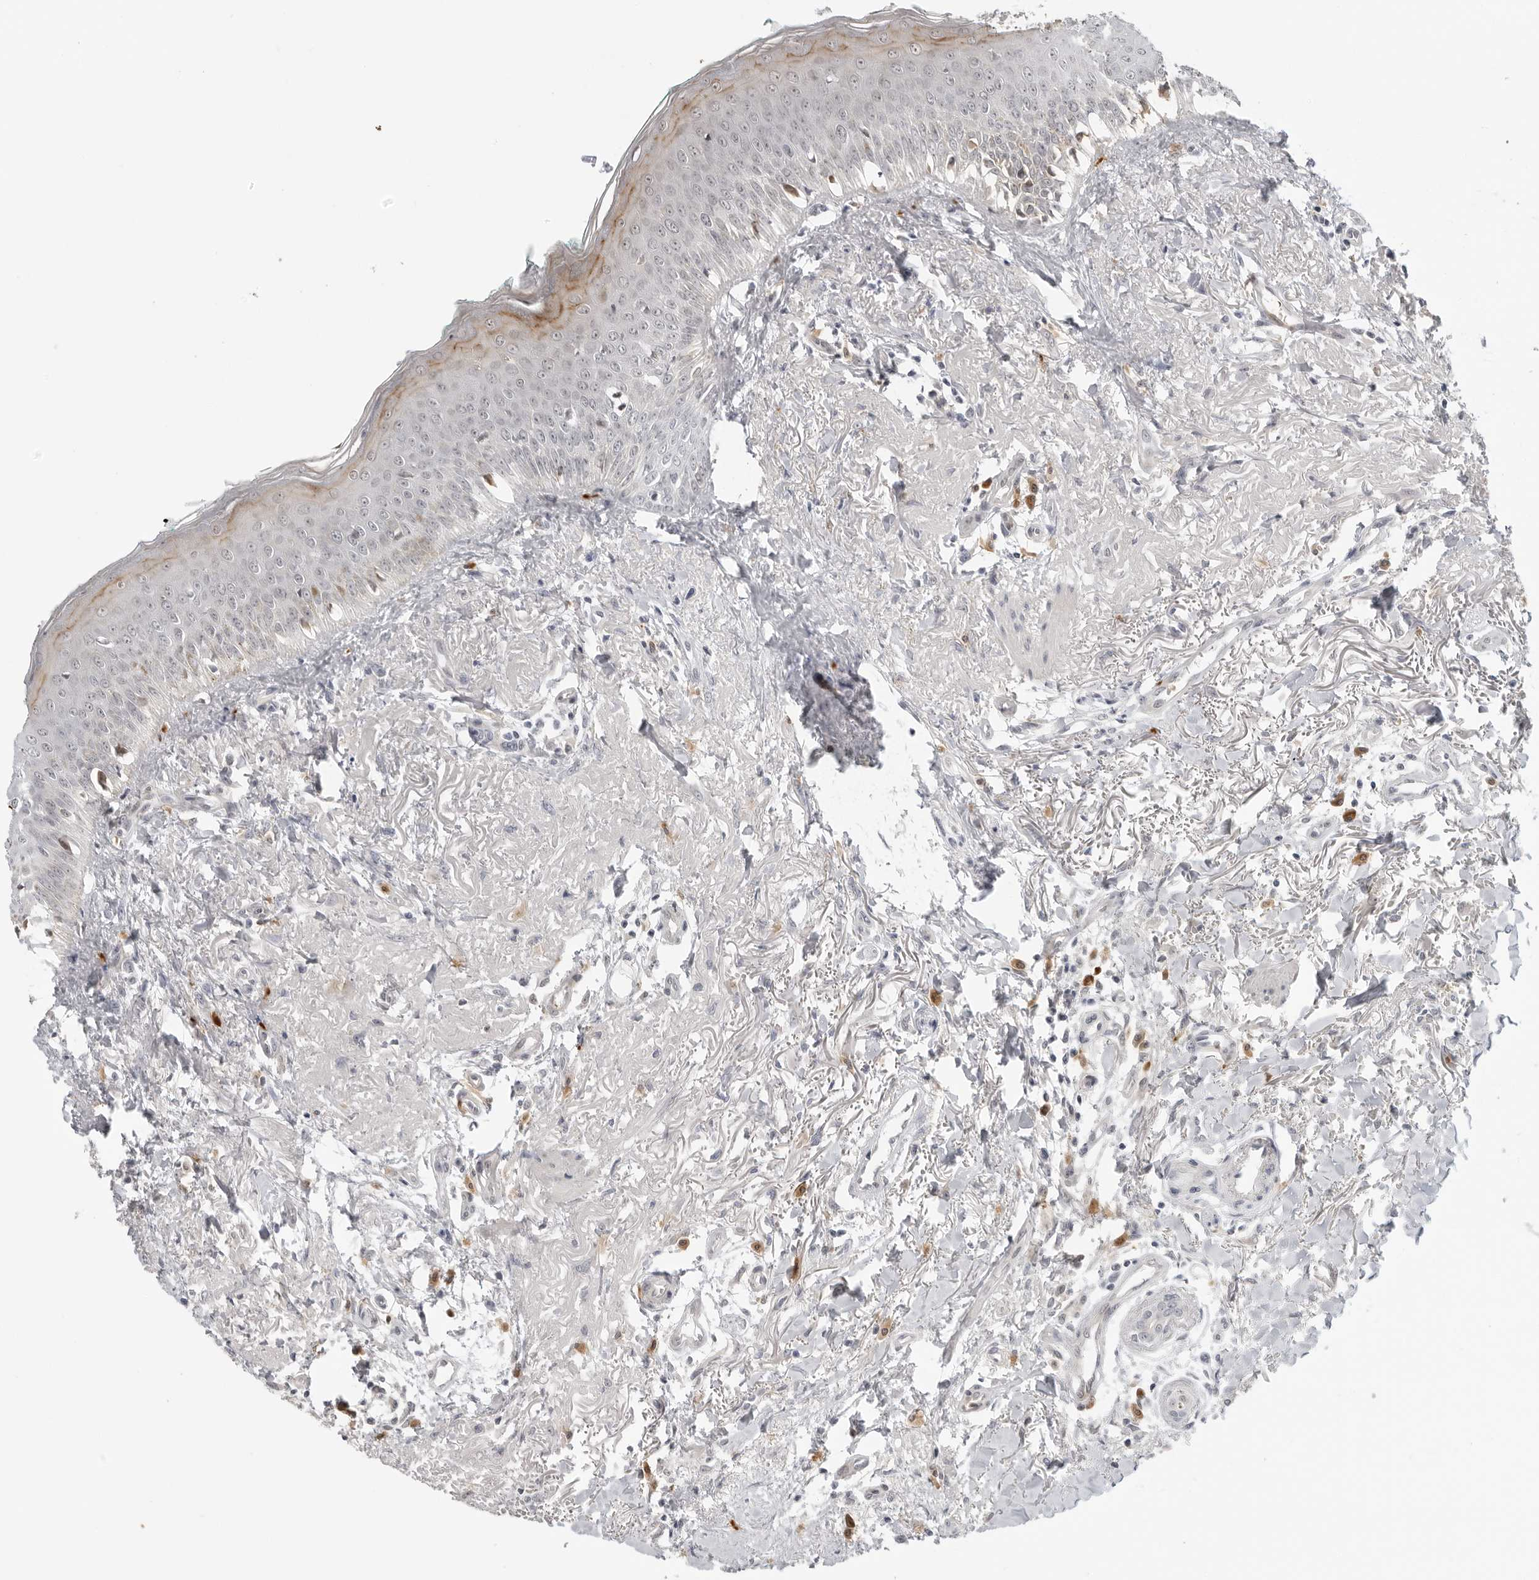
{"staining": {"intensity": "moderate", "quantity": "25%-75%", "location": "cytoplasmic/membranous,nuclear"}, "tissue": "oral mucosa", "cell_type": "Squamous epithelial cells", "image_type": "normal", "snomed": [{"axis": "morphology", "description": "Normal tissue, NOS"}, {"axis": "topography", "description": "Oral tissue"}], "caption": "IHC histopathology image of unremarkable oral mucosa: oral mucosa stained using IHC exhibits medium levels of moderate protein expression localized specifically in the cytoplasmic/membranous,nuclear of squamous epithelial cells, appearing as a cytoplasmic/membranous,nuclear brown color.", "gene": "SUGCT", "patient": {"sex": "female", "age": 70}}